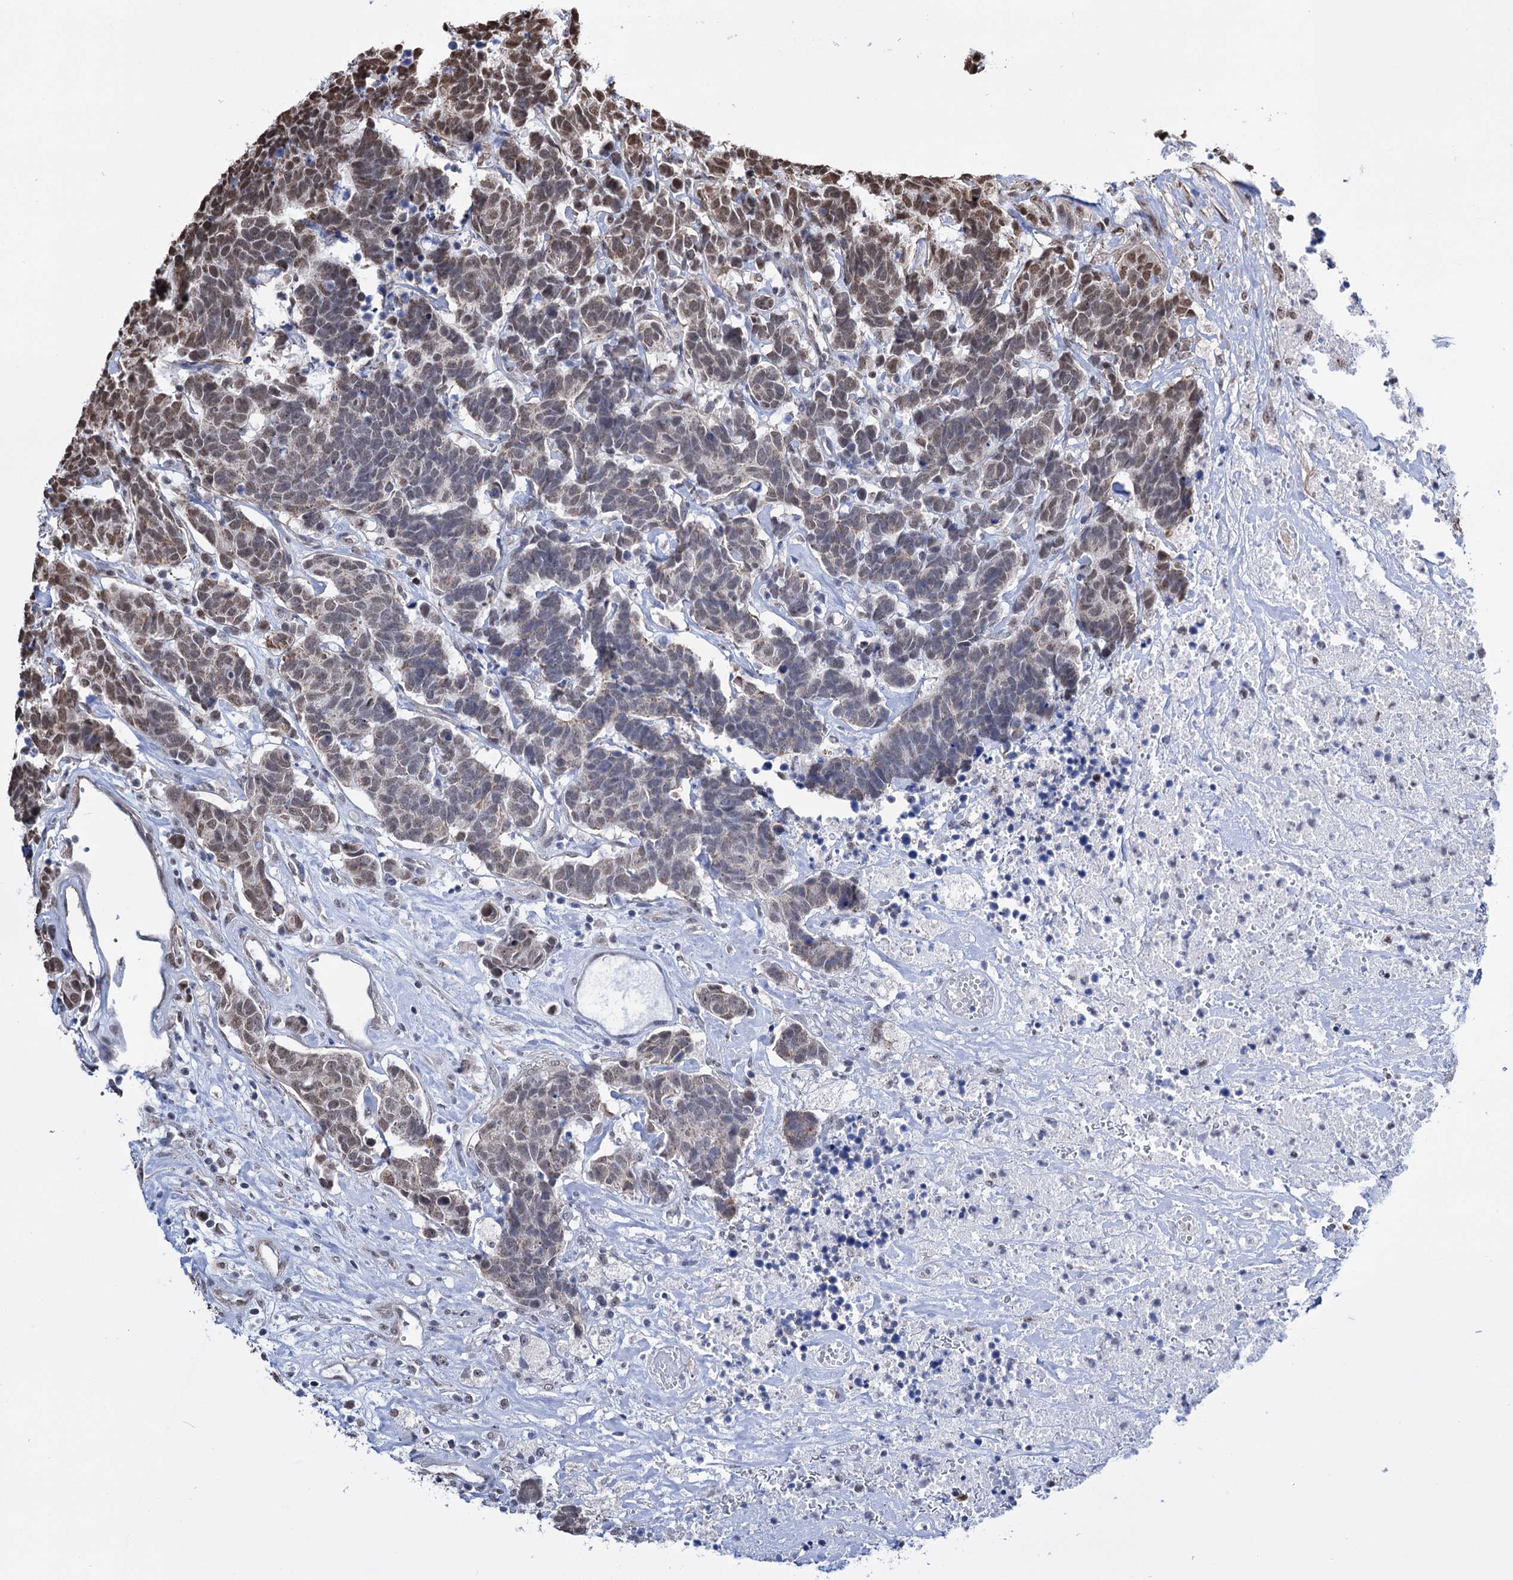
{"staining": {"intensity": "moderate", "quantity": "<25%", "location": "nuclear"}, "tissue": "carcinoid", "cell_type": "Tumor cells", "image_type": "cancer", "snomed": [{"axis": "morphology", "description": "Carcinoma, NOS"}, {"axis": "morphology", "description": "Carcinoid, malignant, NOS"}, {"axis": "topography", "description": "Urinary bladder"}], "caption": "Immunohistochemistry of human carcinoid (malignant) exhibits low levels of moderate nuclear positivity in approximately <25% of tumor cells.", "gene": "ABHD10", "patient": {"sex": "male", "age": 57}}